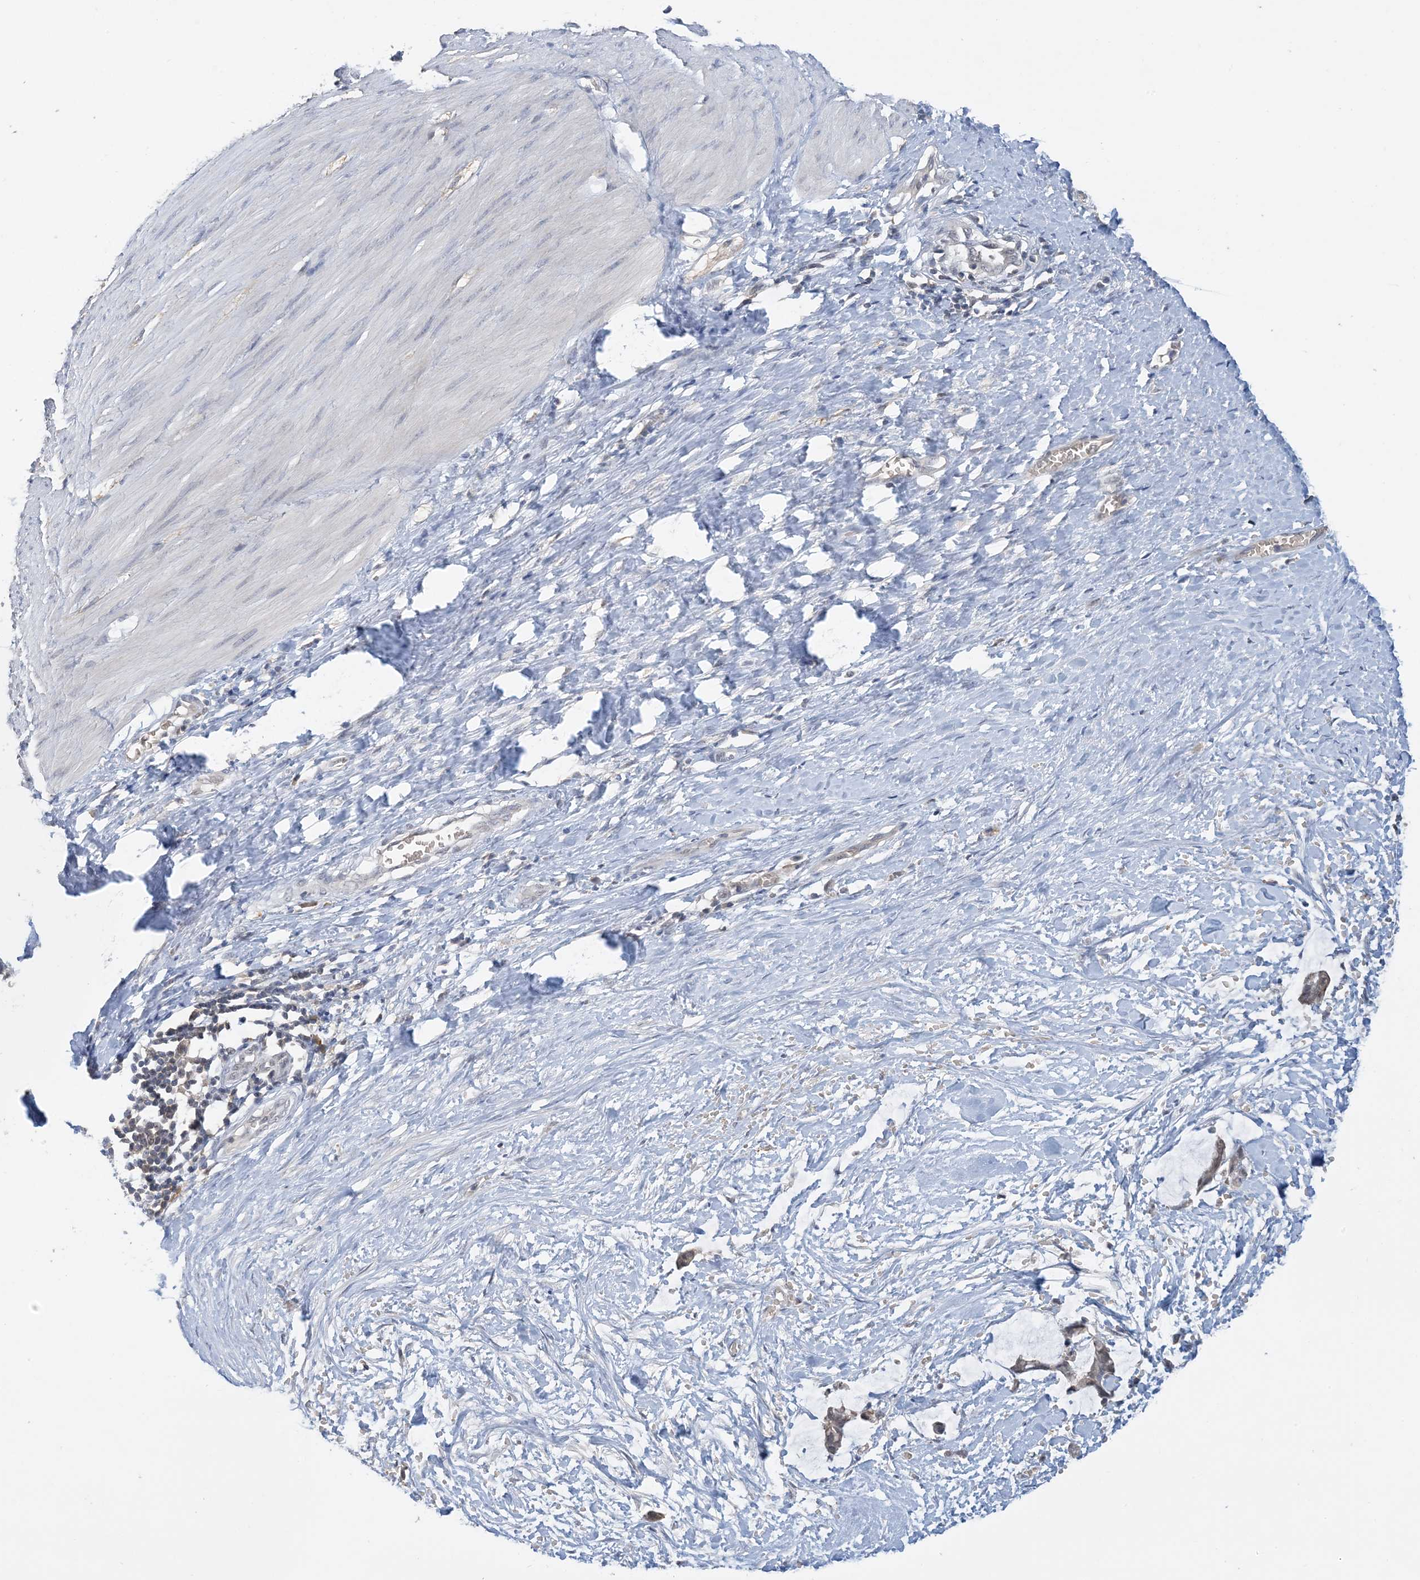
{"staining": {"intensity": "negative", "quantity": "none", "location": "none"}, "tissue": "smooth muscle", "cell_type": "Smooth muscle cells", "image_type": "normal", "snomed": [{"axis": "morphology", "description": "Normal tissue, NOS"}, {"axis": "morphology", "description": "Adenocarcinoma, NOS"}, {"axis": "topography", "description": "Colon"}, {"axis": "topography", "description": "Peripheral nerve tissue"}], "caption": "Micrograph shows no significant protein expression in smooth muscle cells of normal smooth muscle.", "gene": "UBE2E1", "patient": {"sex": "male", "age": 14}}